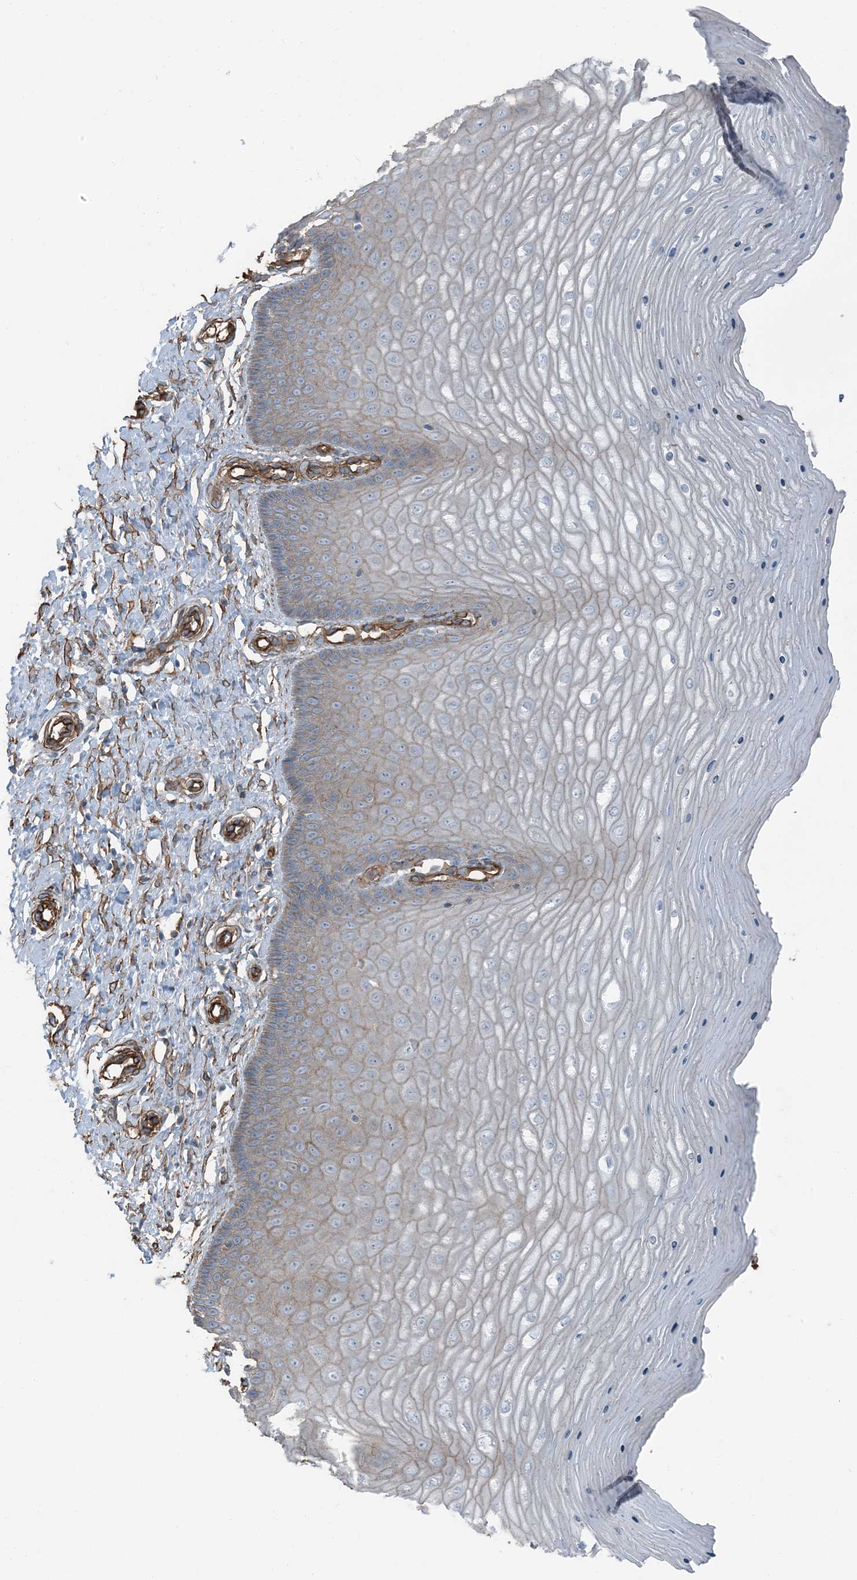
{"staining": {"intensity": "moderate", "quantity": "25%-75%", "location": "cytoplasmic/membranous"}, "tissue": "cervix", "cell_type": "Squamous epithelial cells", "image_type": "normal", "snomed": [{"axis": "morphology", "description": "Normal tissue, NOS"}, {"axis": "topography", "description": "Cervix"}], "caption": "Protein expression analysis of normal cervix demonstrates moderate cytoplasmic/membranous staining in about 25%-75% of squamous epithelial cells.", "gene": "ZFP90", "patient": {"sex": "female", "age": 55}}